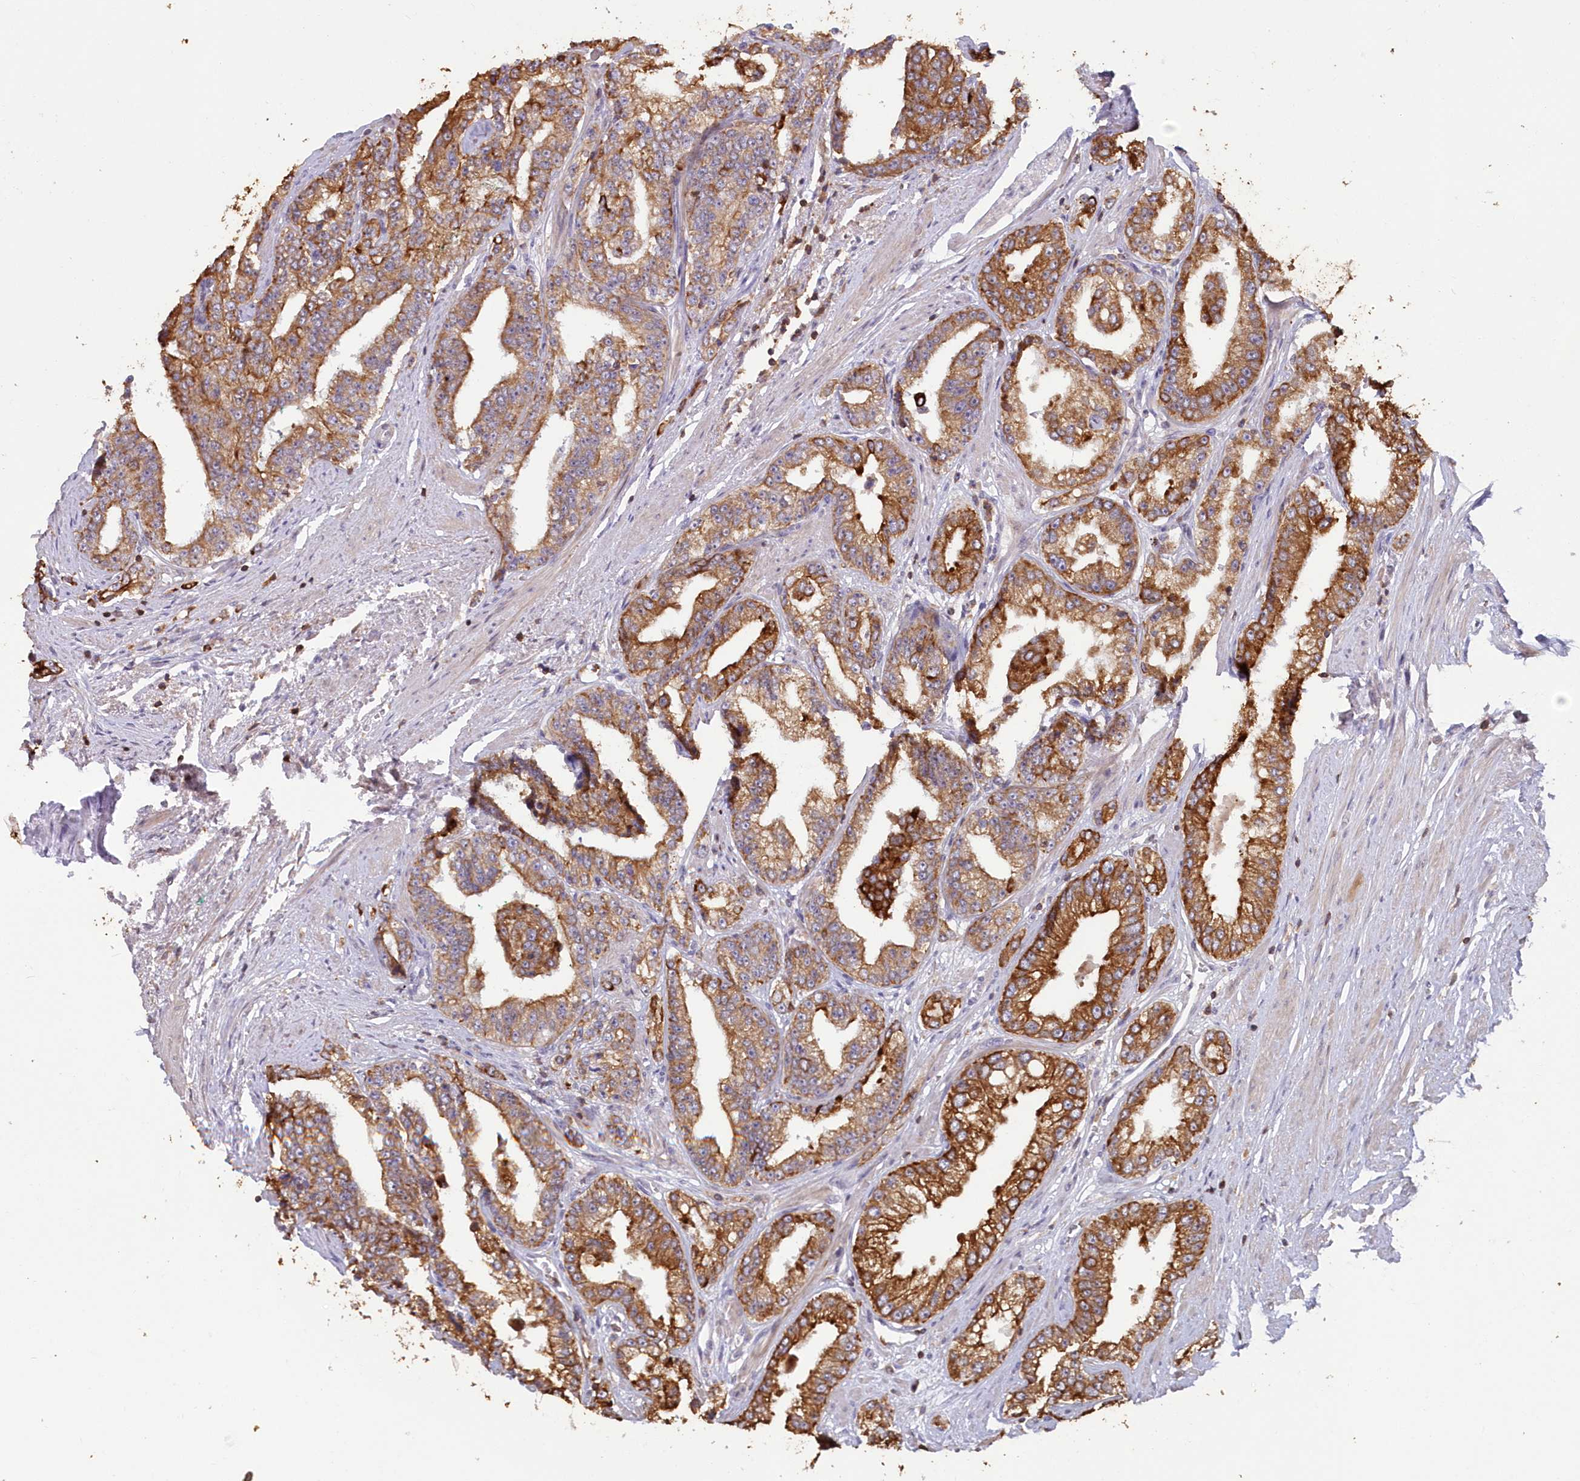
{"staining": {"intensity": "strong", "quantity": ">75%", "location": "cytoplasmic/membranous"}, "tissue": "prostate cancer", "cell_type": "Tumor cells", "image_type": "cancer", "snomed": [{"axis": "morphology", "description": "Adenocarcinoma, High grade"}, {"axis": "topography", "description": "Prostate"}], "caption": "A high-resolution image shows IHC staining of high-grade adenocarcinoma (prostate), which displays strong cytoplasmic/membranous expression in about >75% of tumor cells.", "gene": "SNED1", "patient": {"sex": "male", "age": 71}}